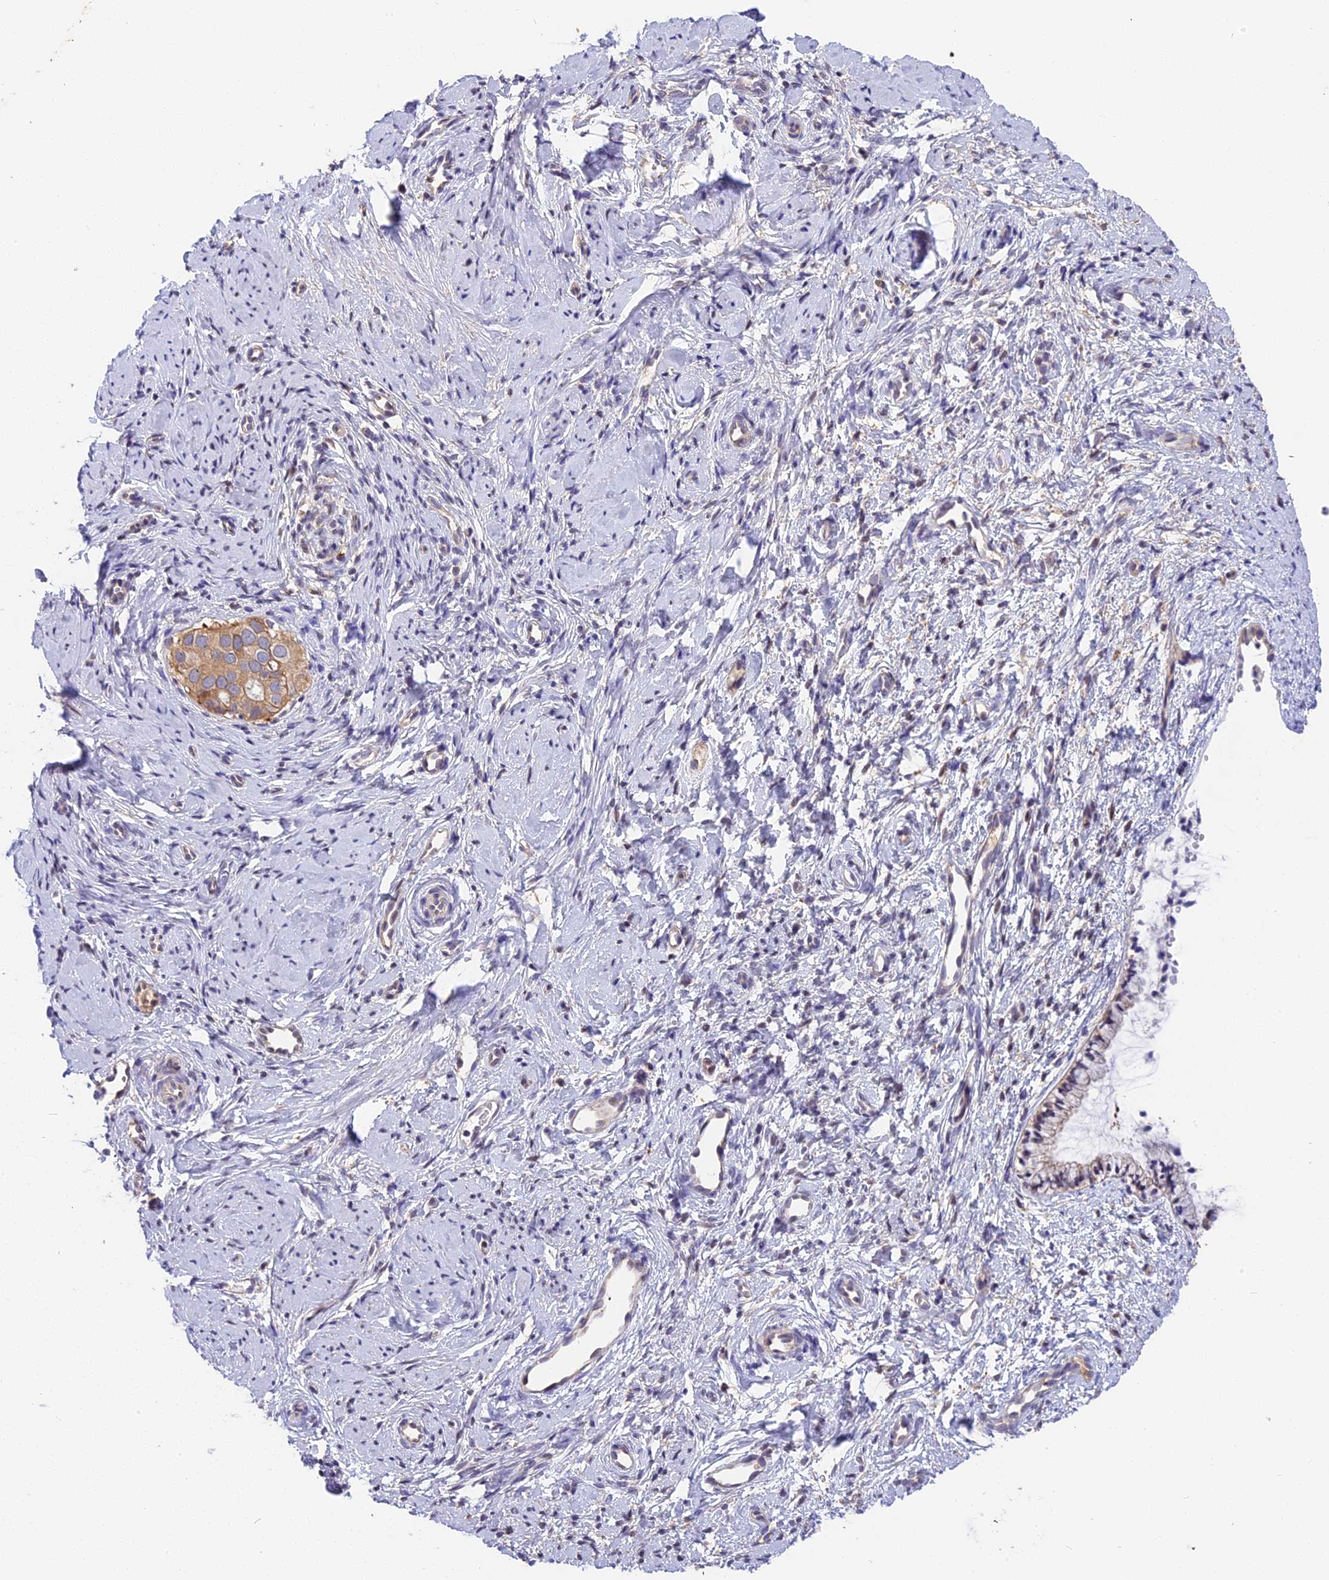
{"staining": {"intensity": "moderate", "quantity": "25%-75%", "location": "cytoplasmic/membranous"}, "tissue": "cervix", "cell_type": "Glandular cells", "image_type": "normal", "snomed": [{"axis": "morphology", "description": "Normal tissue, NOS"}, {"axis": "topography", "description": "Cervix"}], "caption": "The photomicrograph displays staining of normal cervix, revealing moderate cytoplasmic/membranous protein staining (brown color) within glandular cells.", "gene": "BSCL2", "patient": {"sex": "female", "age": 57}}